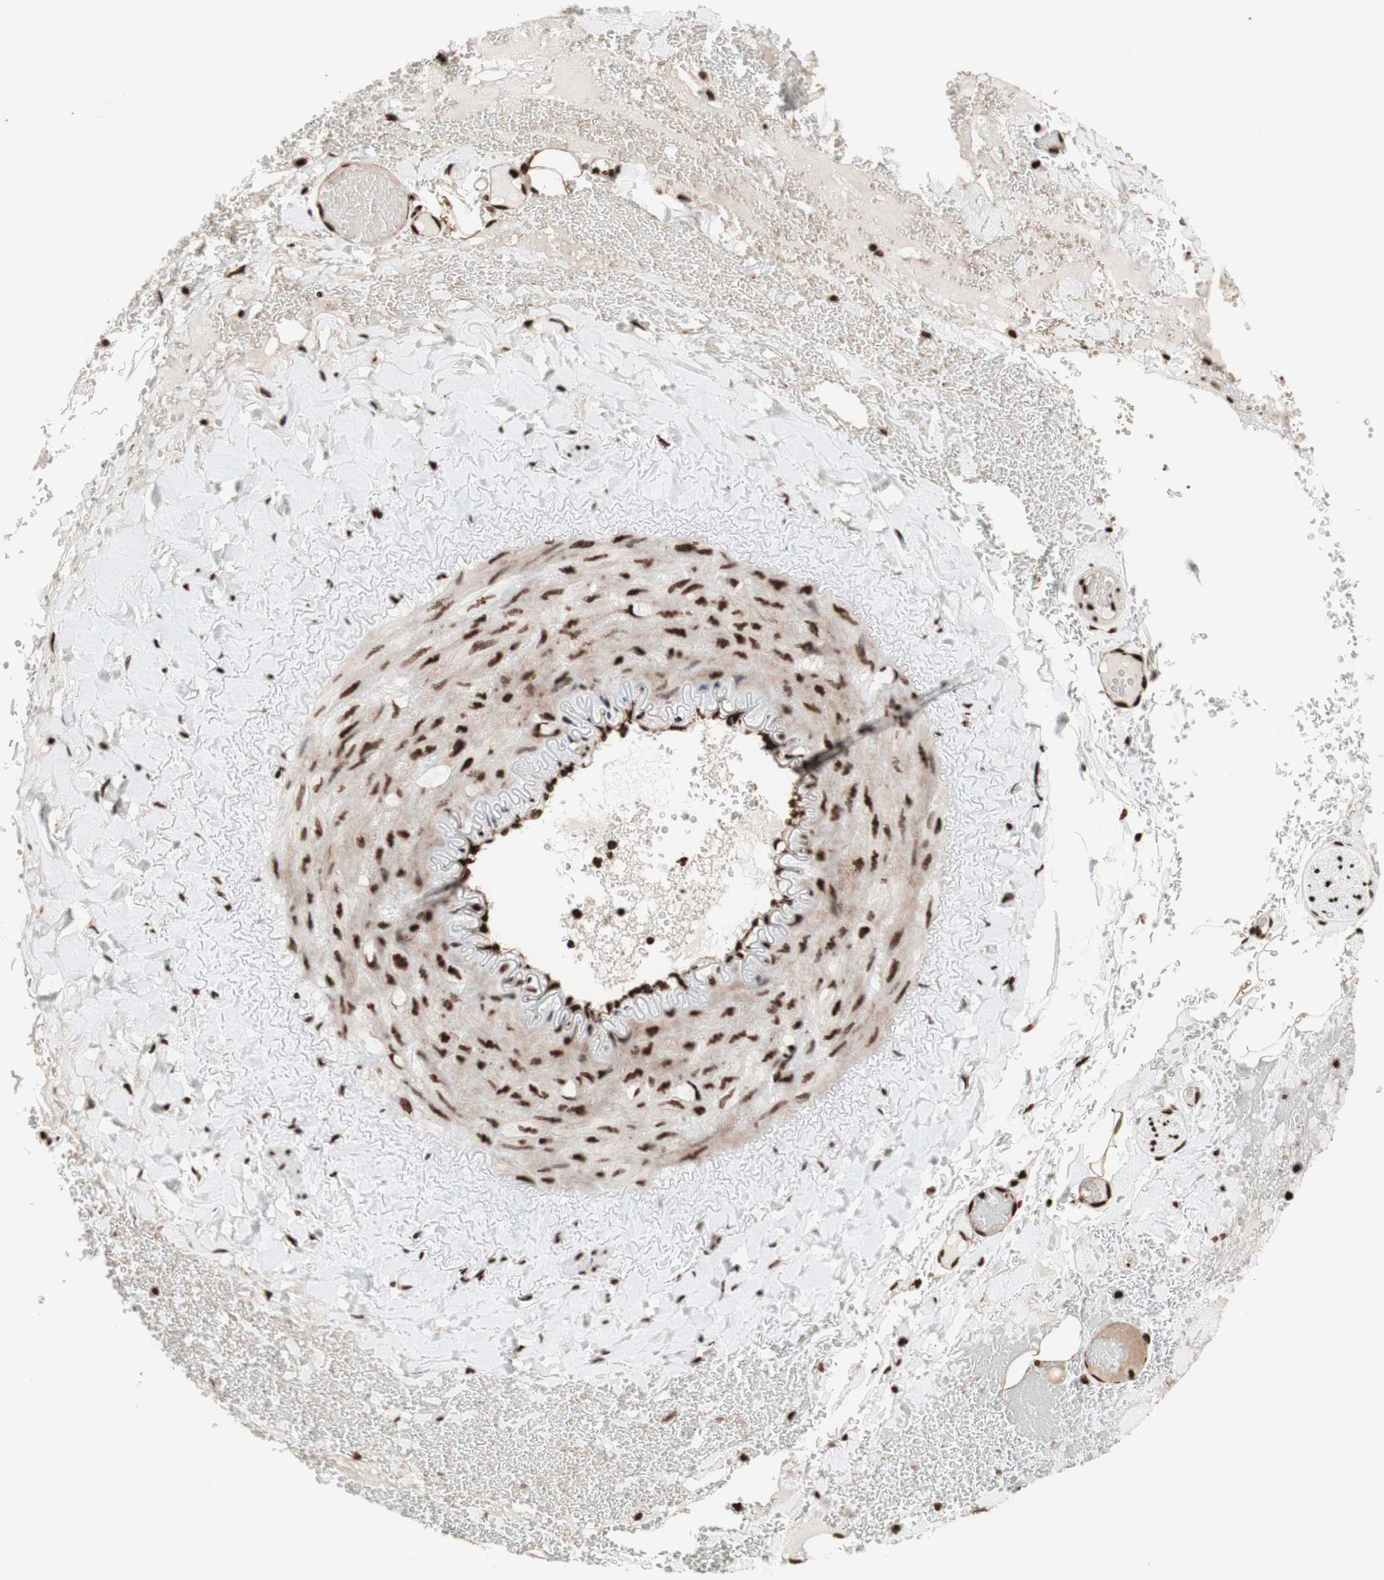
{"staining": {"intensity": "moderate", "quantity": ">75%", "location": "nuclear"}, "tissue": "adipose tissue", "cell_type": "Adipocytes", "image_type": "normal", "snomed": [{"axis": "morphology", "description": "Normal tissue, NOS"}, {"axis": "topography", "description": "Peripheral nerve tissue"}], "caption": "Moderate nuclear protein expression is seen in approximately >75% of adipocytes in adipose tissue. (IHC, brightfield microscopy, high magnification).", "gene": "NCAPD2", "patient": {"sex": "male", "age": 70}}